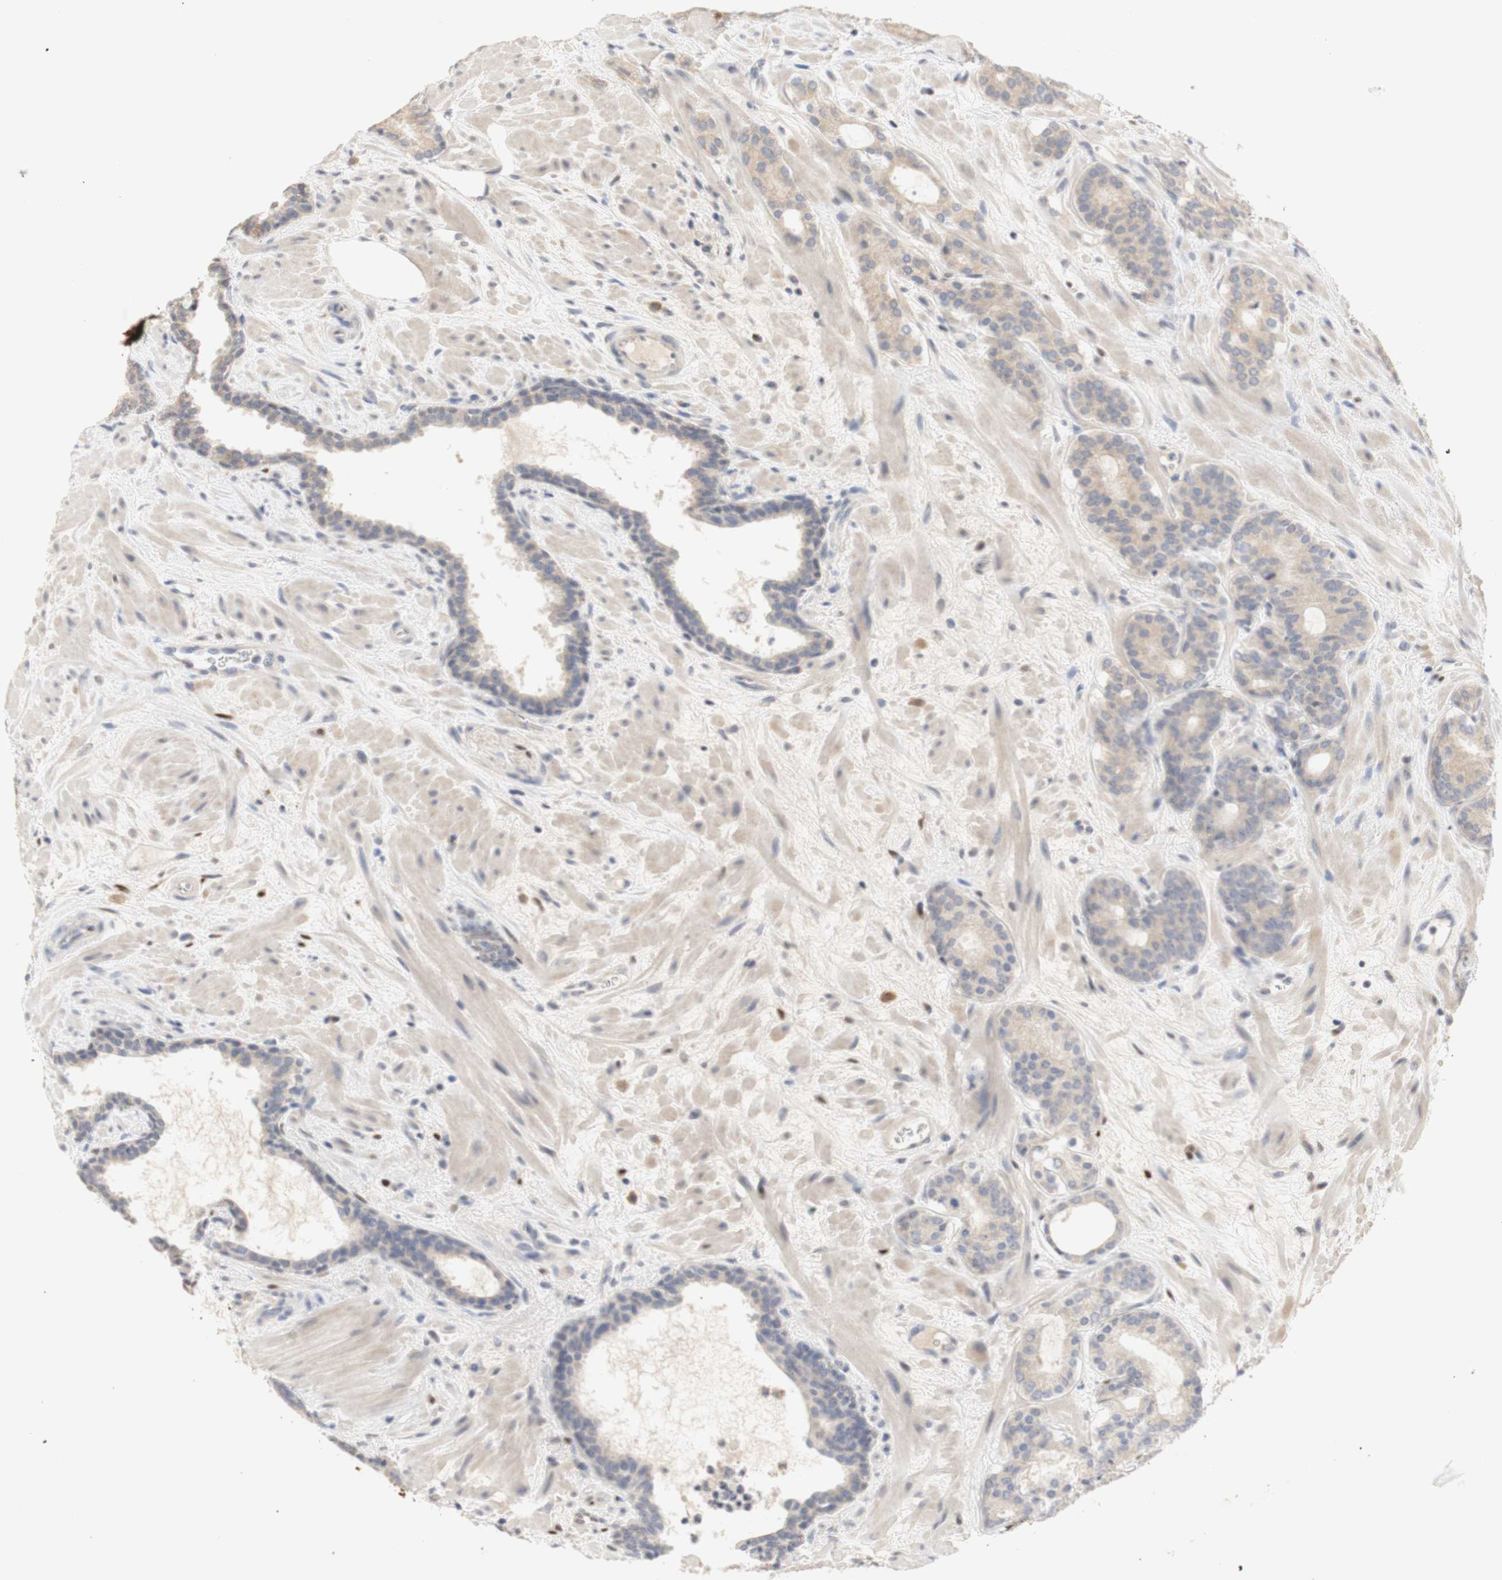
{"staining": {"intensity": "weak", "quantity": "25%-75%", "location": "cytoplasmic/membranous"}, "tissue": "prostate cancer", "cell_type": "Tumor cells", "image_type": "cancer", "snomed": [{"axis": "morphology", "description": "Adenocarcinoma, Low grade"}, {"axis": "topography", "description": "Prostate"}], "caption": "Immunohistochemical staining of human low-grade adenocarcinoma (prostate) exhibits weak cytoplasmic/membranous protein staining in about 25%-75% of tumor cells.", "gene": "FOSB", "patient": {"sex": "male", "age": 63}}